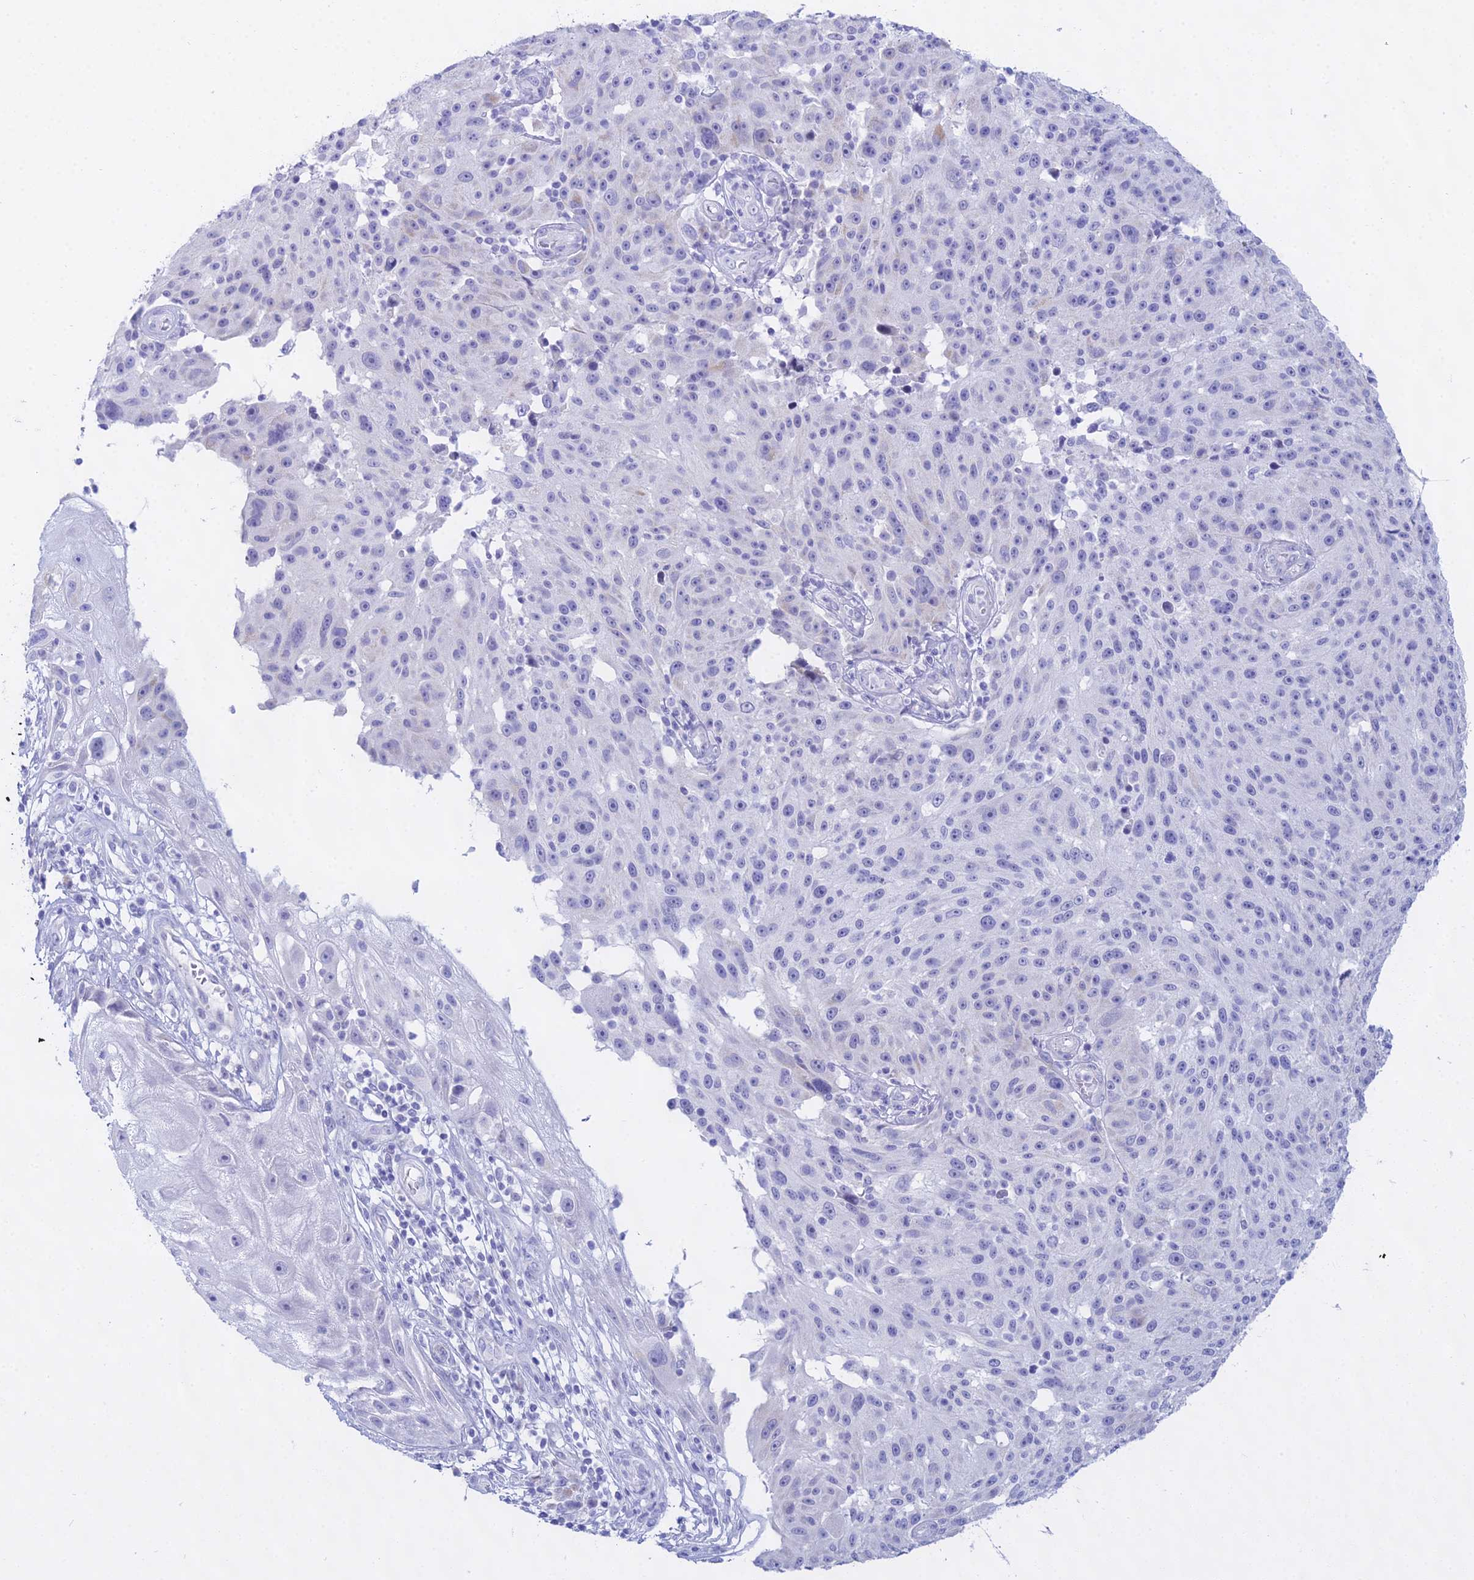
{"staining": {"intensity": "negative", "quantity": "none", "location": "none"}, "tissue": "melanoma", "cell_type": "Tumor cells", "image_type": "cancer", "snomed": [{"axis": "morphology", "description": "Malignant melanoma, NOS"}, {"axis": "topography", "description": "Skin"}], "caption": "Tumor cells show no significant protein expression in malignant melanoma. (Brightfield microscopy of DAB immunohistochemistry (IHC) at high magnification).", "gene": "CGB2", "patient": {"sex": "male", "age": 53}}